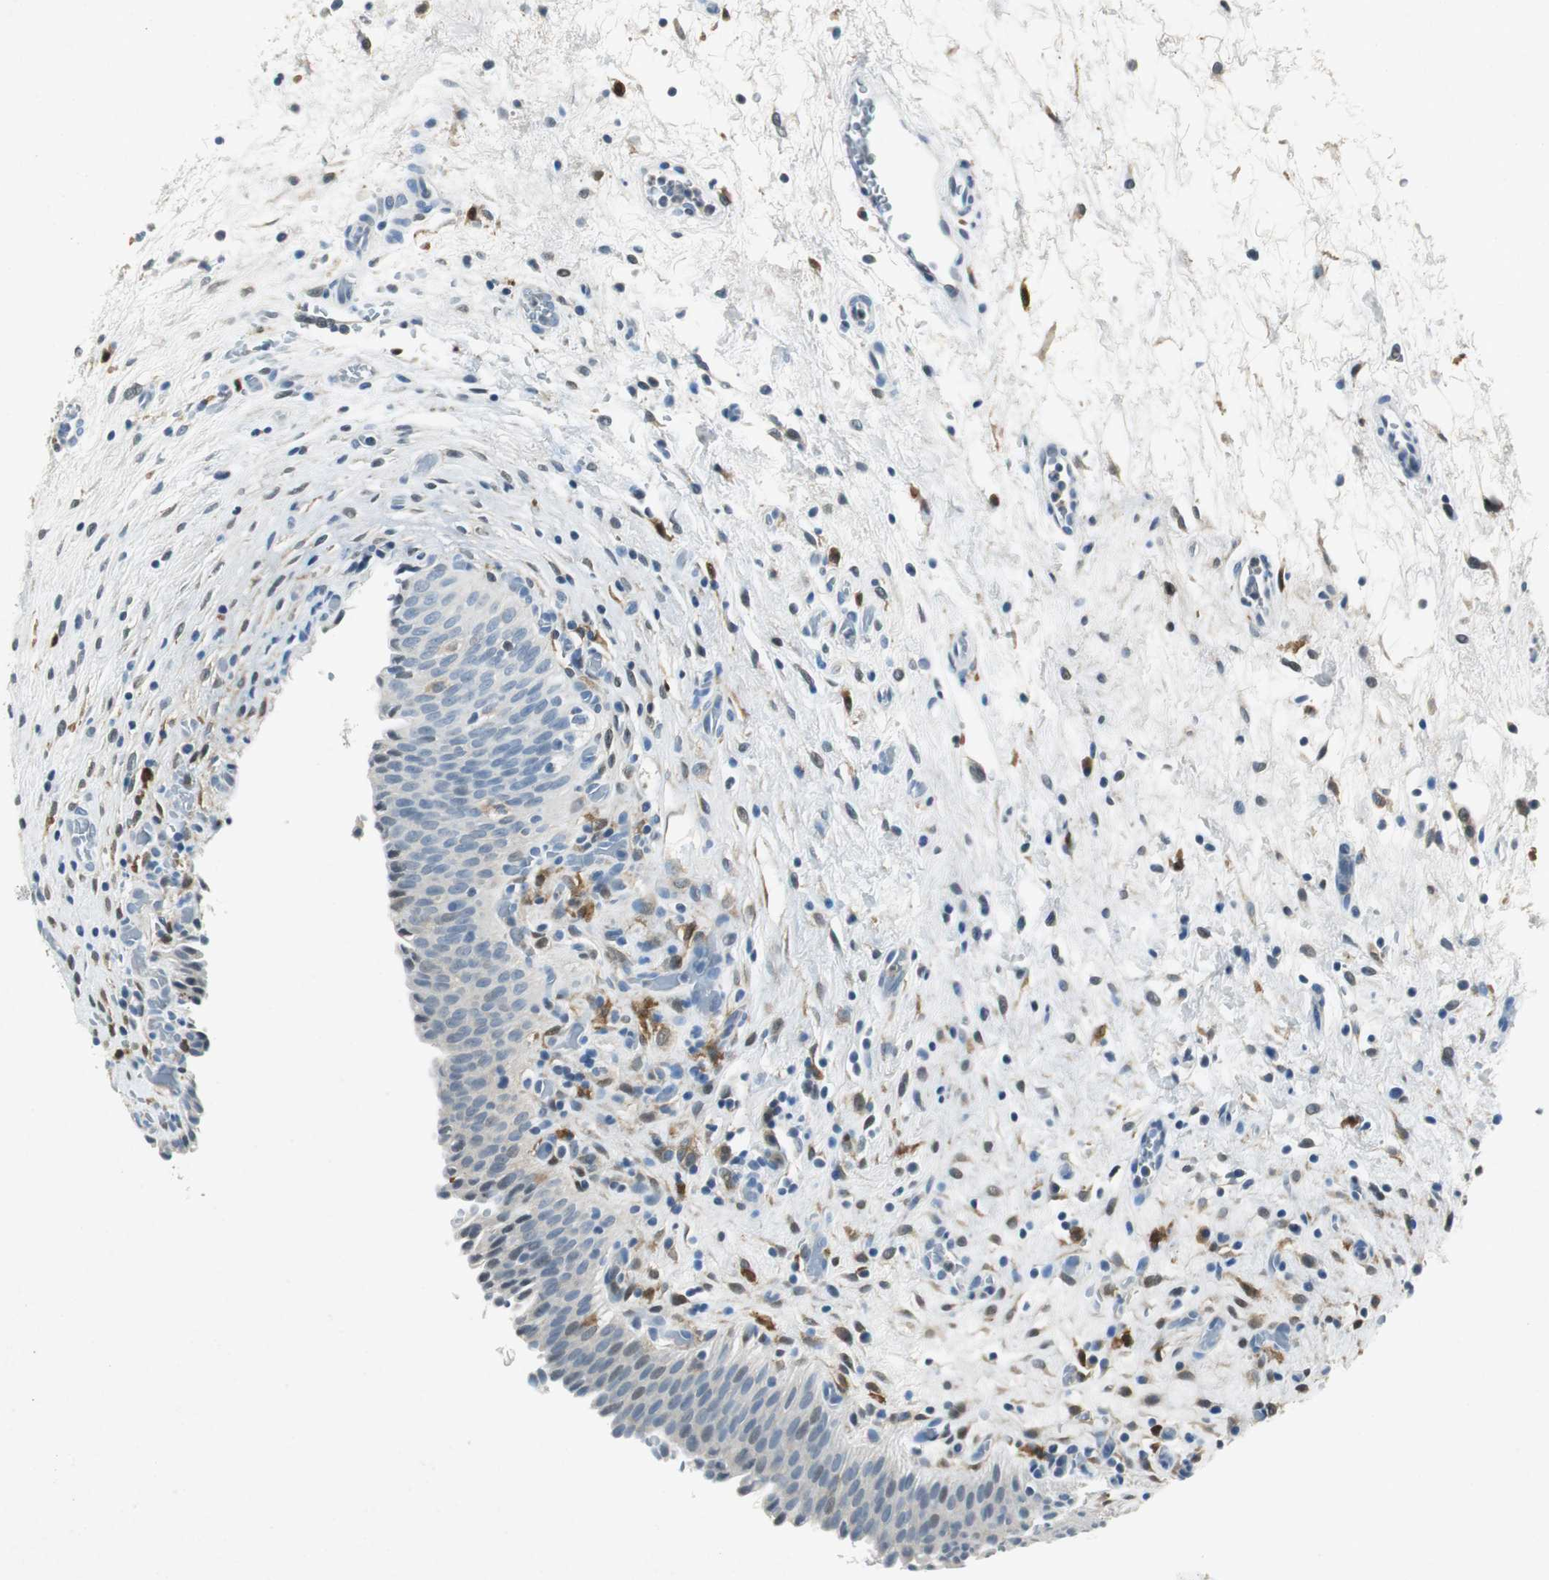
{"staining": {"intensity": "negative", "quantity": "none", "location": "none"}, "tissue": "urinary bladder", "cell_type": "Urothelial cells", "image_type": "normal", "snomed": [{"axis": "morphology", "description": "Normal tissue, NOS"}, {"axis": "topography", "description": "Urinary bladder"}], "caption": "The immunohistochemistry (IHC) photomicrograph has no significant staining in urothelial cells of urinary bladder.", "gene": "ME1", "patient": {"sex": "male", "age": 51}}